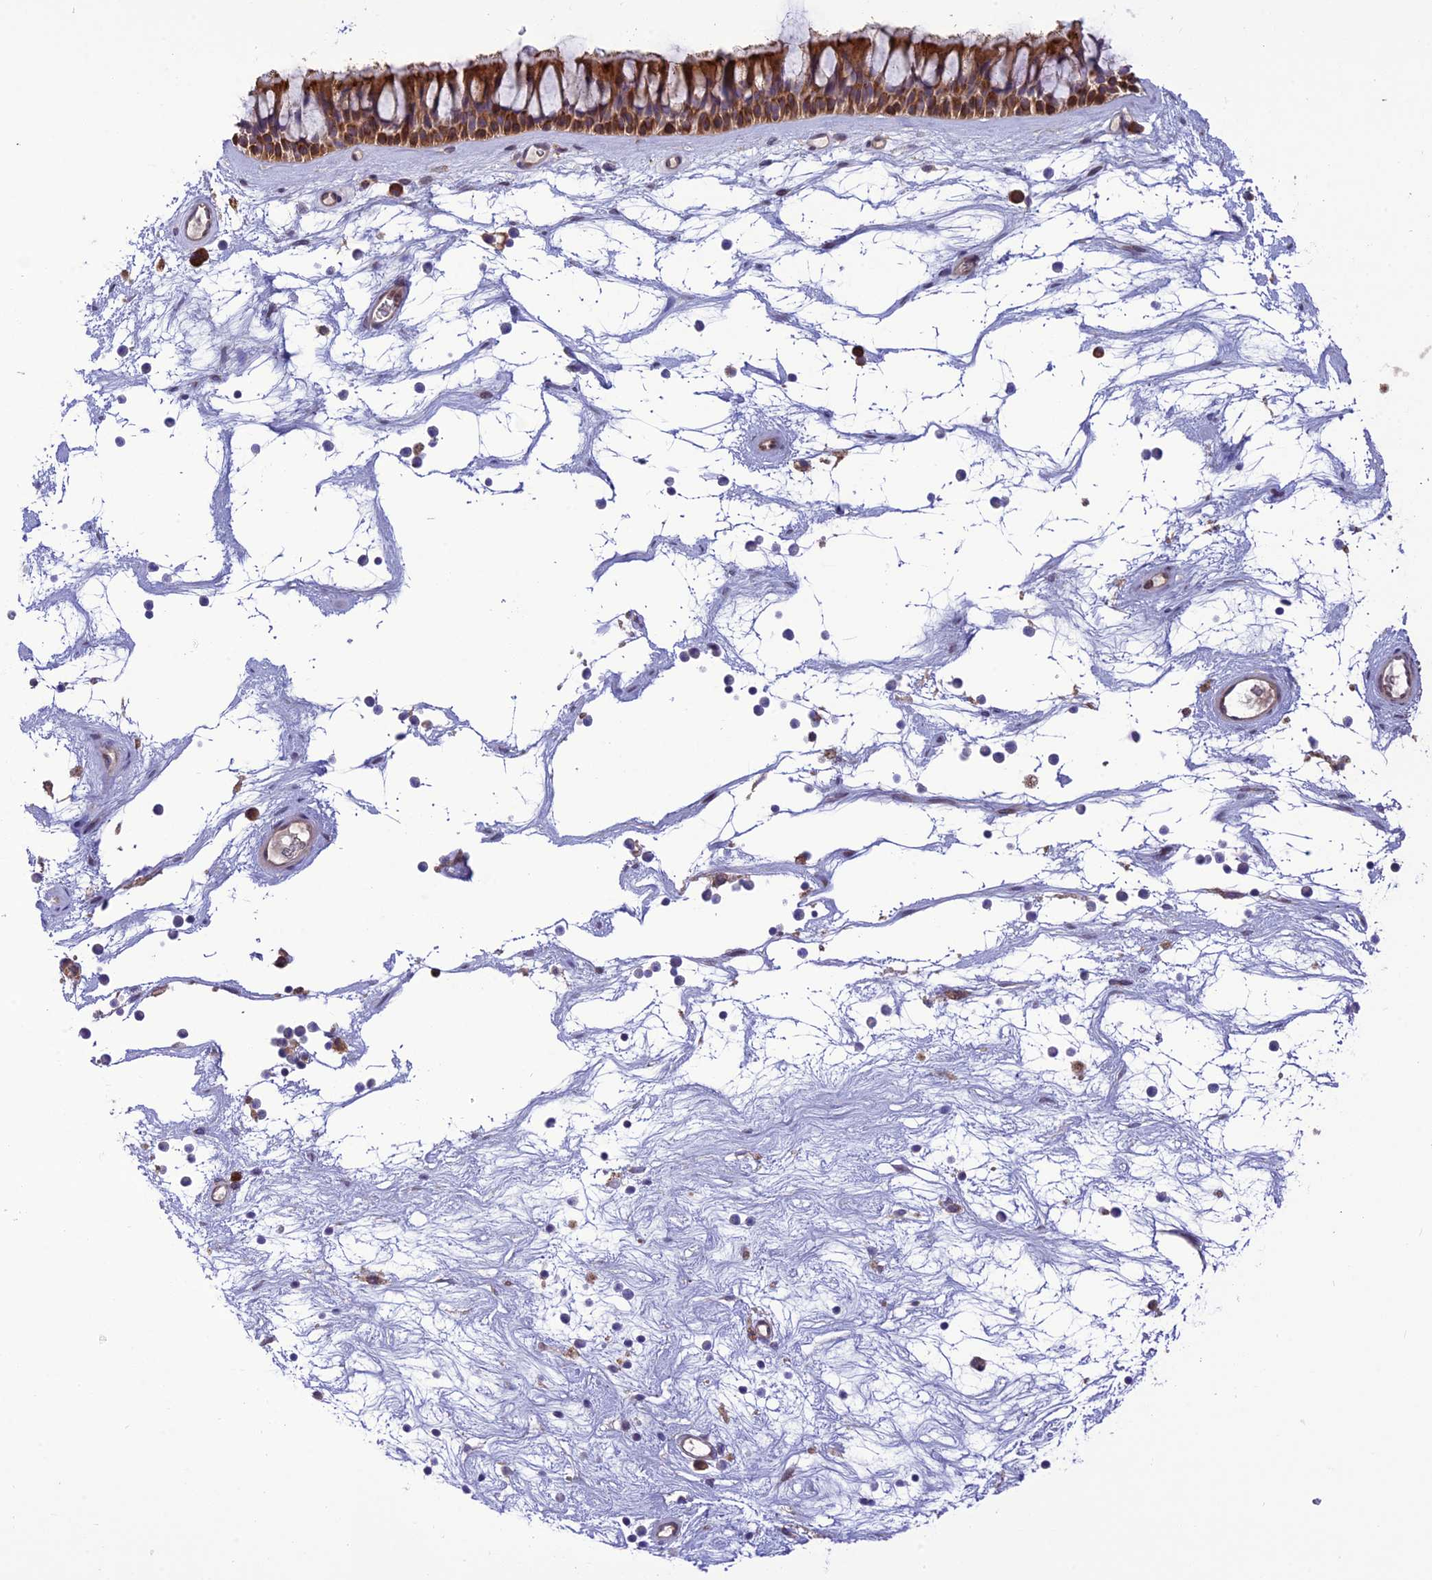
{"staining": {"intensity": "strong", "quantity": ">75%", "location": "cytoplasmic/membranous"}, "tissue": "nasopharynx", "cell_type": "Respiratory epithelial cells", "image_type": "normal", "snomed": [{"axis": "morphology", "description": "Normal tissue, NOS"}, {"axis": "topography", "description": "Nasopharynx"}], "caption": "Strong cytoplasmic/membranous expression for a protein is appreciated in approximately >75% of respiratory epithelial cells of benign nasopharynx using IHC.", "gene": "JMY", "patient": {"sex": "male", "age": 64}}